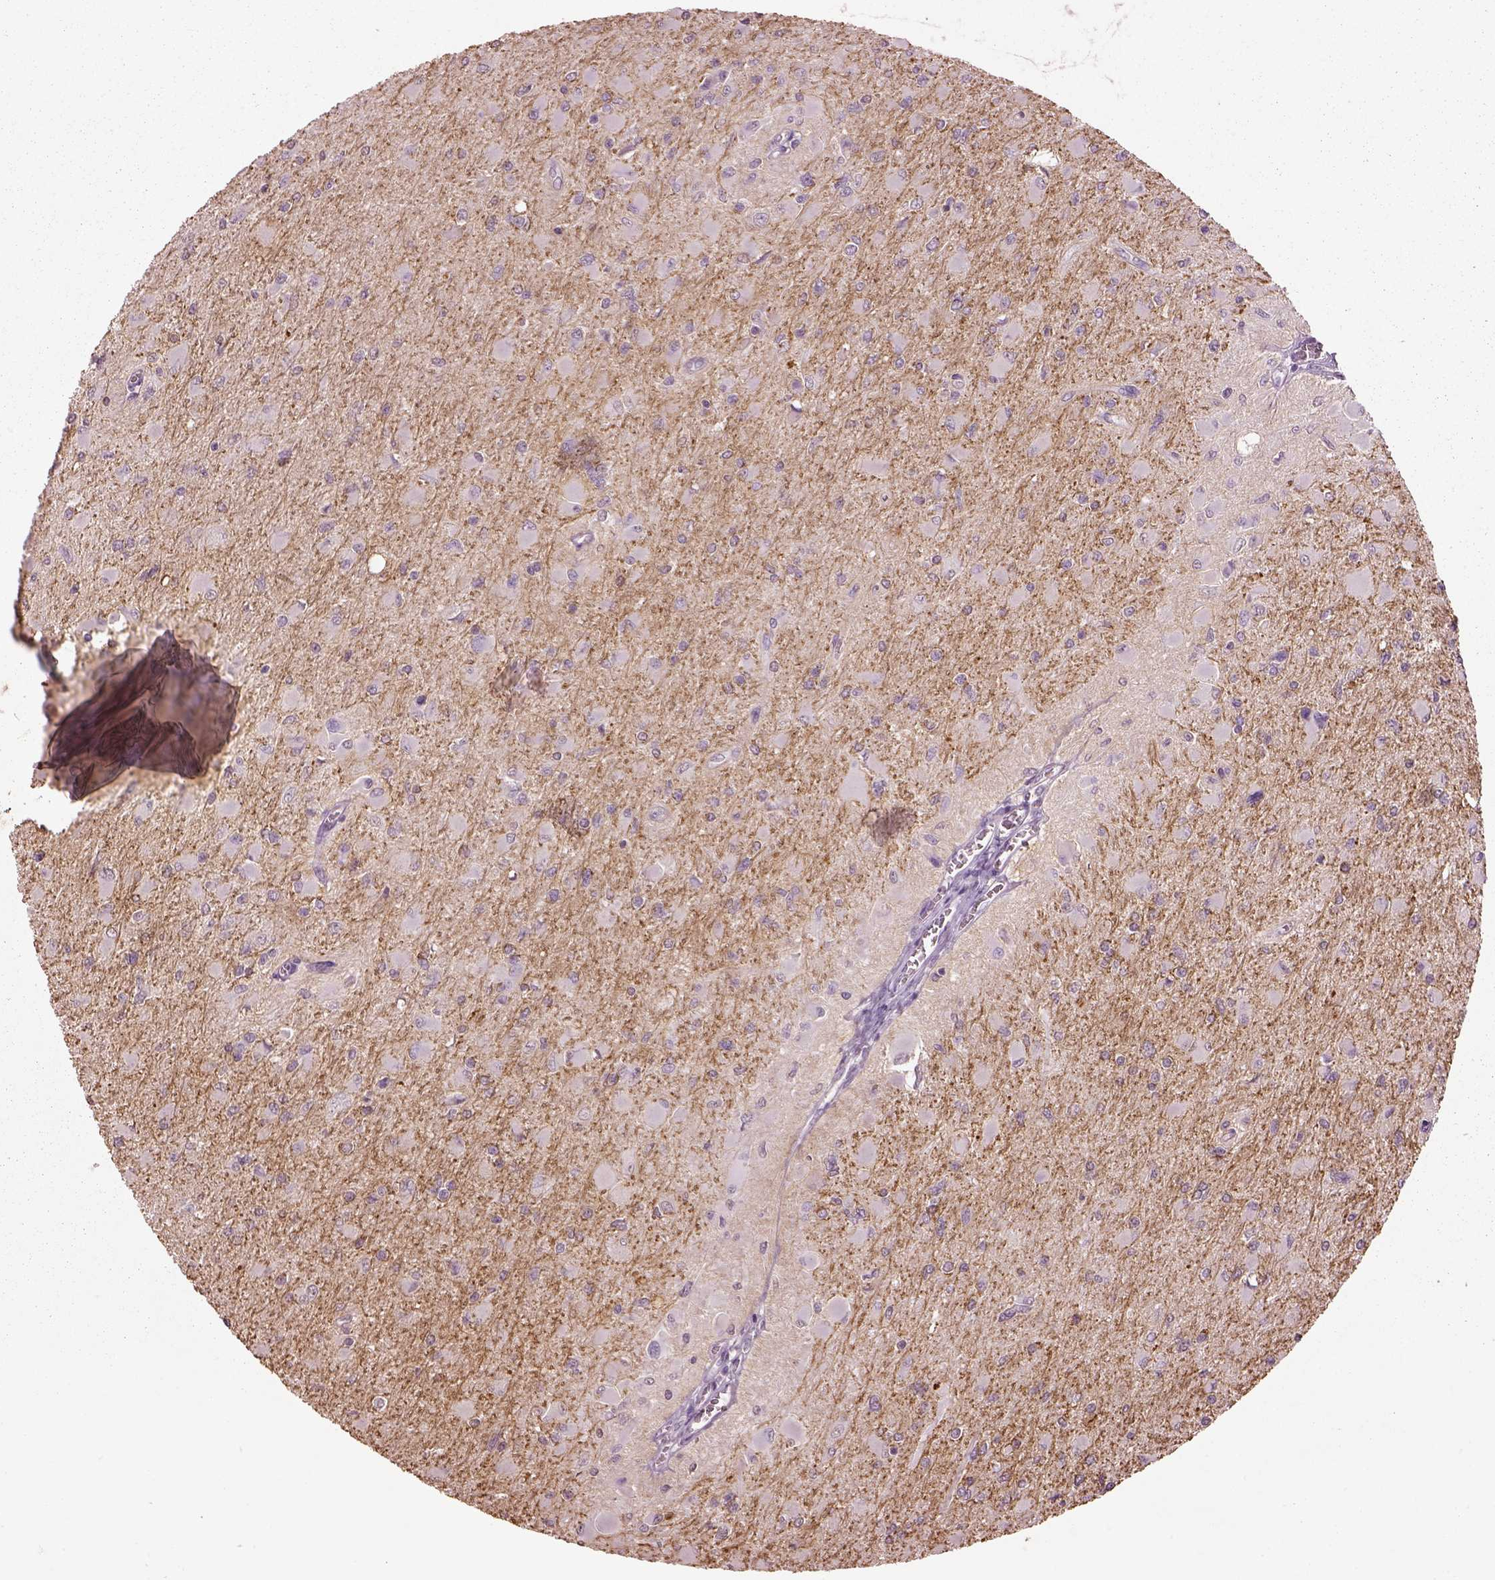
{"staining": {"intensity": "negative", "quantity": "none", "location": "none"}, "tissue": "glioma", "cell_type": "Tumor cells", "image_type": "cancer", "snomed": [{"axis": "morphology", "description": "Glioma, malignant, High grade"}, {"axis": "topography", "description": "Cerebral cortex"}], "caption": "An IHC image of glioma is shown. There is no staining in tumor cells of glioma.", "gene": "KCNIP3", "patient": {"sex": "female", "age": 36}}